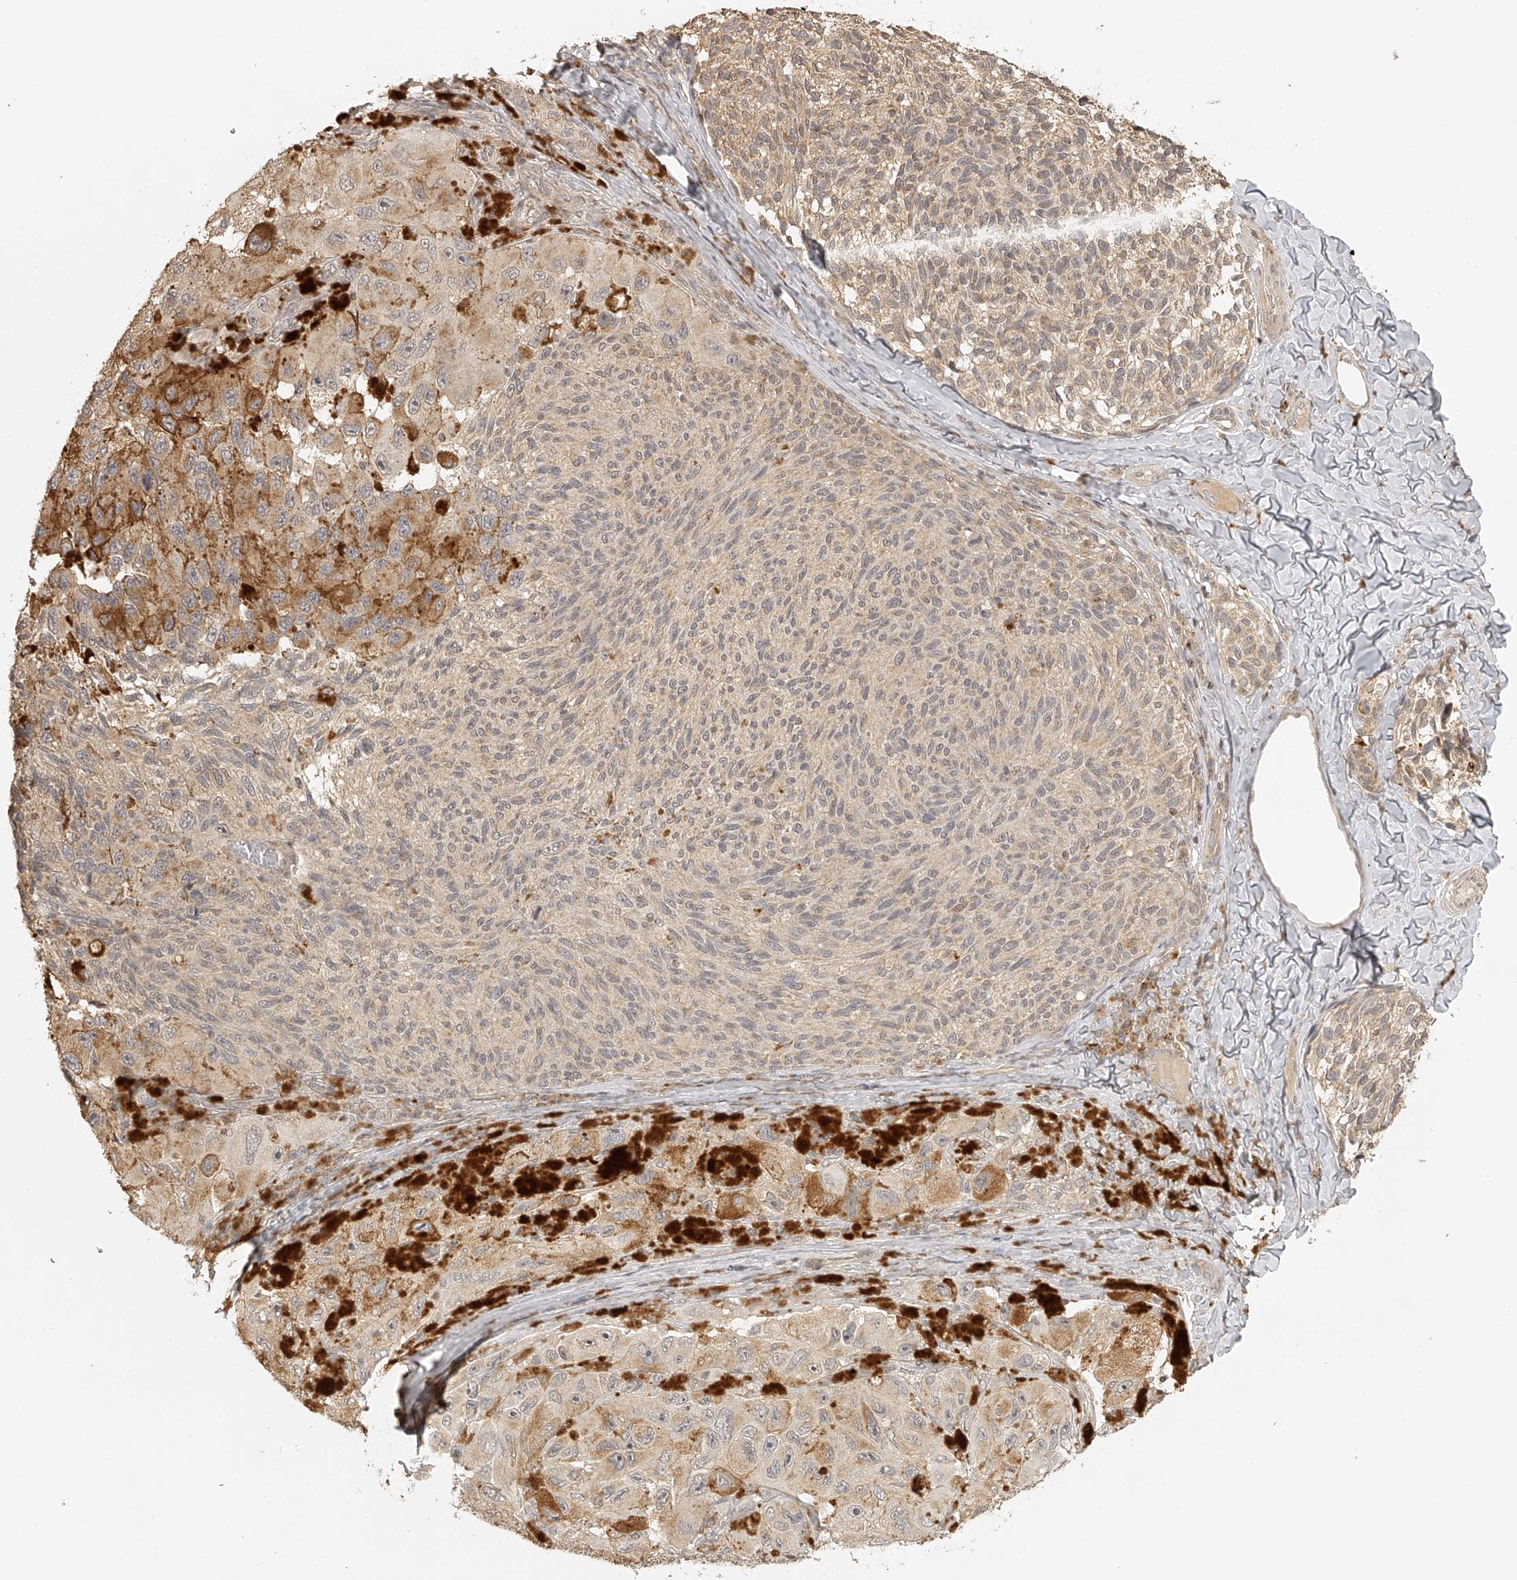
{"staining": {"intensity": "moderate", "quantity": "<25%", "location": "cytoplasmic/membranous"}, "tissue": "melanoma", "cell_type": "Tumor cells", "image_type": "cancer", "snomed": [{"axis": "morphology", "description": "Malignant melanoma, NOS"}, {"axis": "topography", "description": "Skin"}], "caption": "Immunohistochemical staining of melanoma reveals low levels of moderate cytoplasmic/membranous protein positivity in about <25% of tumor cells.", "gene": "BCL2L11", "patient": {"sex": "female", "age": 73}}